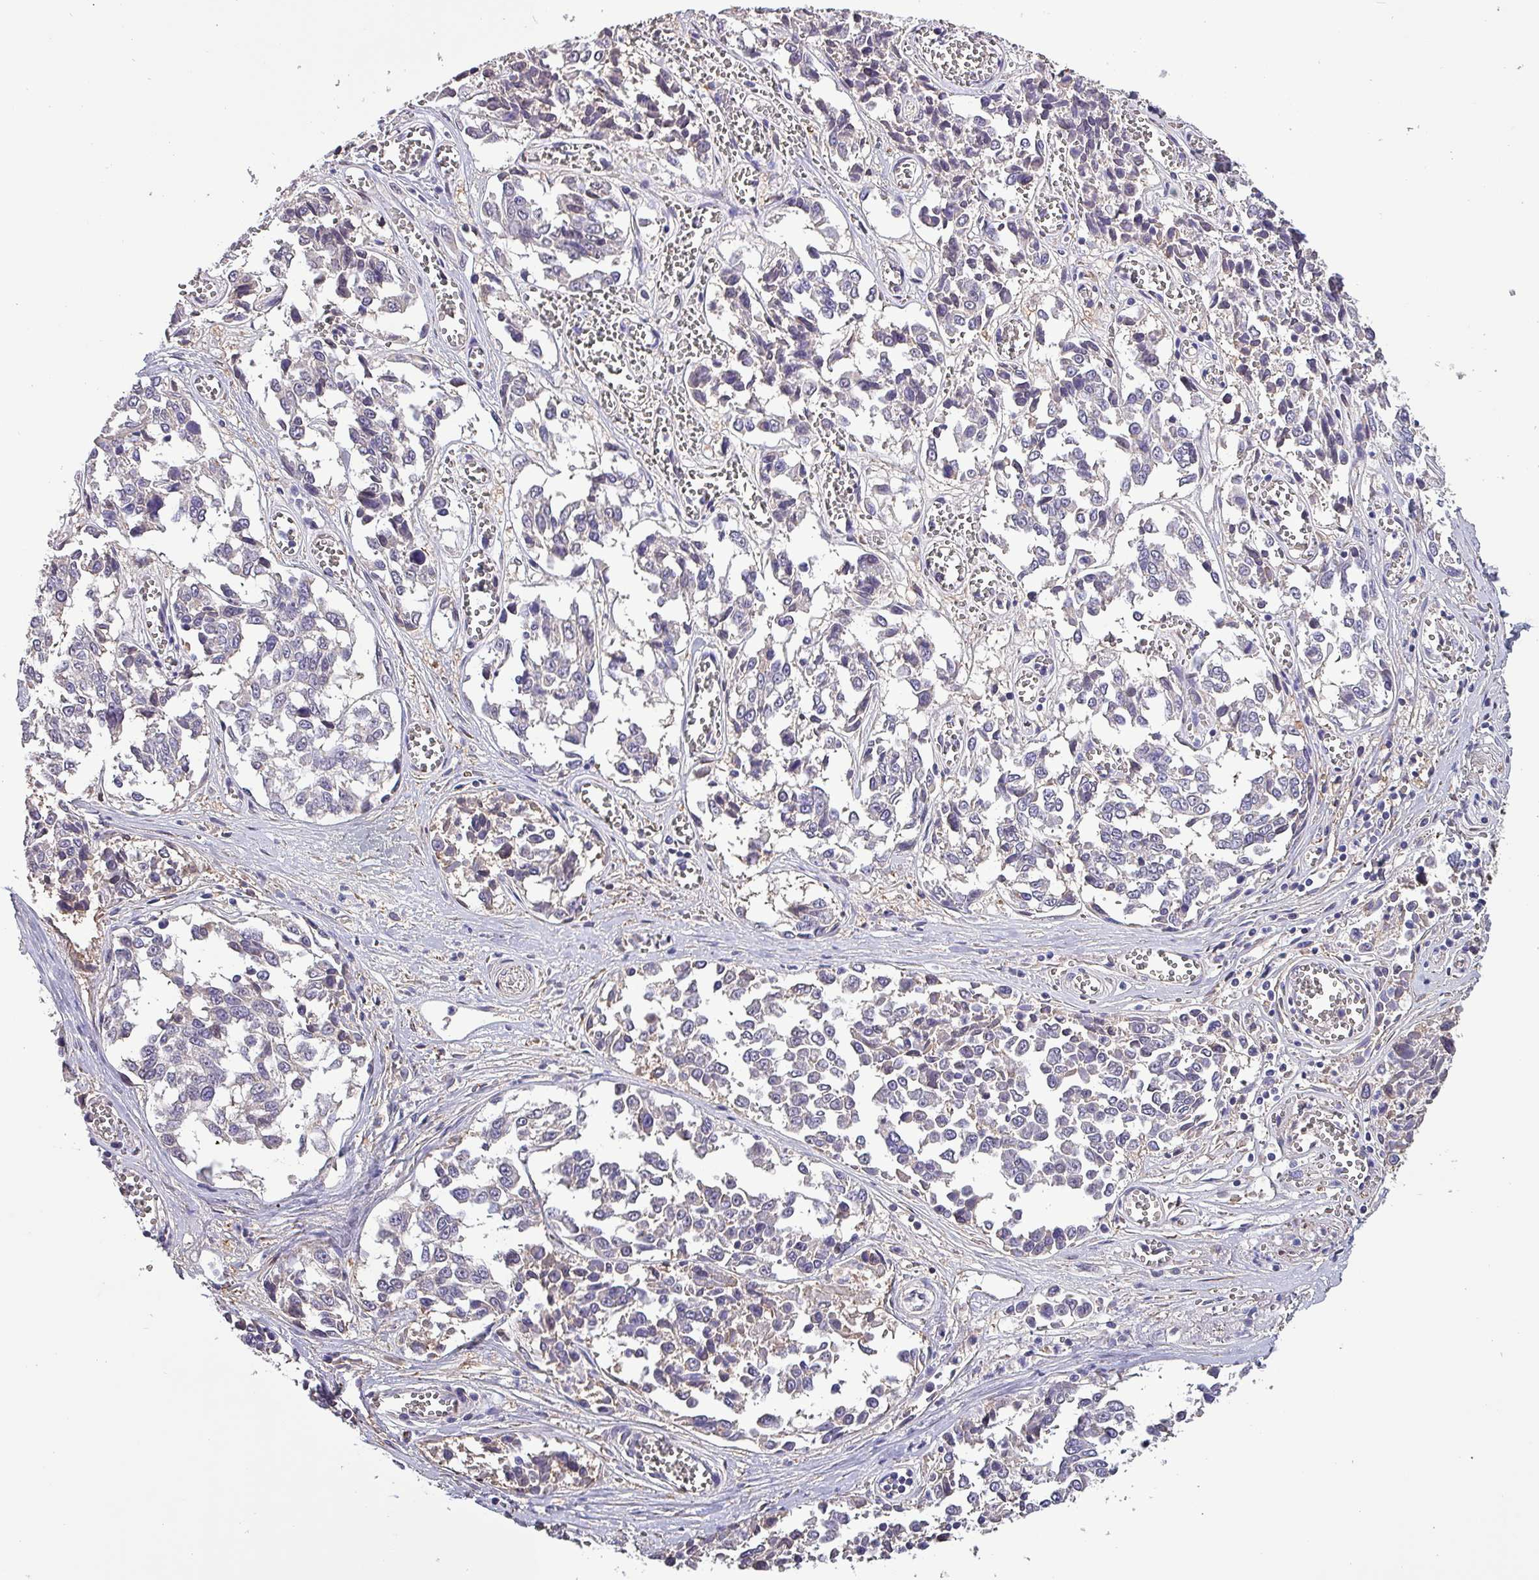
{"staining": {"intensity": "negative", "quantity": "none", "location": "none"}, "tissue": "melanoma", "cell_type": "Tumor cells", "image_type": "cancer", "snomed": [{"axis": "morphology", "description": "Malignant melanoma, NOS"}, {"axis": "topography", "description": "Skin"}], "caption": "This is an immunohistochemistry (IHC) image of melanoma. There is no staining in tumor cells.", "gene": "HTRA4", "patient": {"sex": "female", "age": 64}}